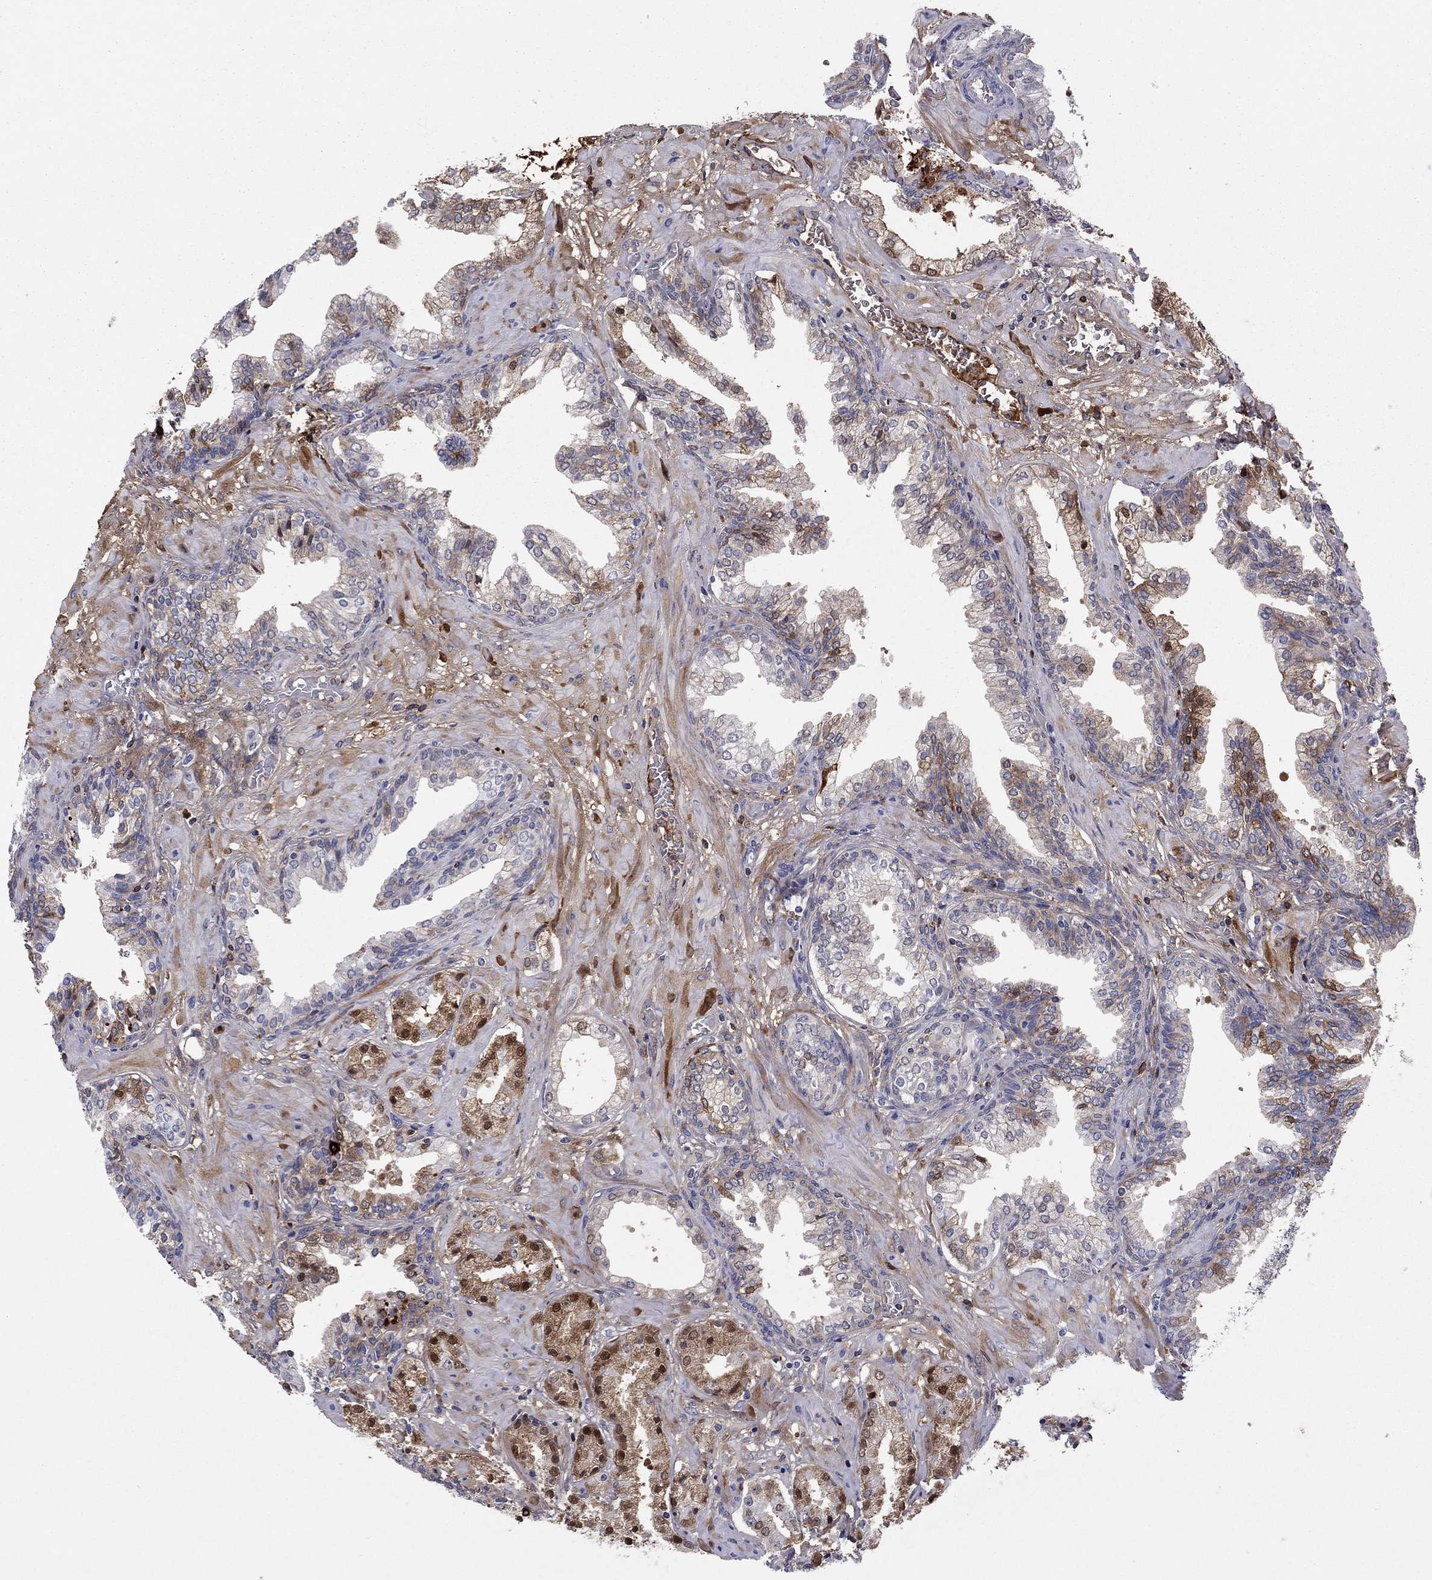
{"staining": {"intensity": "moderate", "quantity": "<25%", "location": "cytoplasmic/membranous,nuclear"}, "tissue": "prostate cancer", "cell_type": "Tumor cells", "image_type": "cancer", "snomed": [{"axis": "morphology", "description": "Adenocarcinoma, NOS"}, {"axis": "topography", "description": "Prostate and seminal vesicle, NOS"}, {"axis": "topography", "description": "Prostate"}], "caption": "Prostate cancer was stained to show a protein in brown. There is low levels of moderate cytoplasmic/membranous and nuclear positivity in about <25% of tumor cells.", "gene": "HPX", "patient": {"sex": "male", "age": 44}}